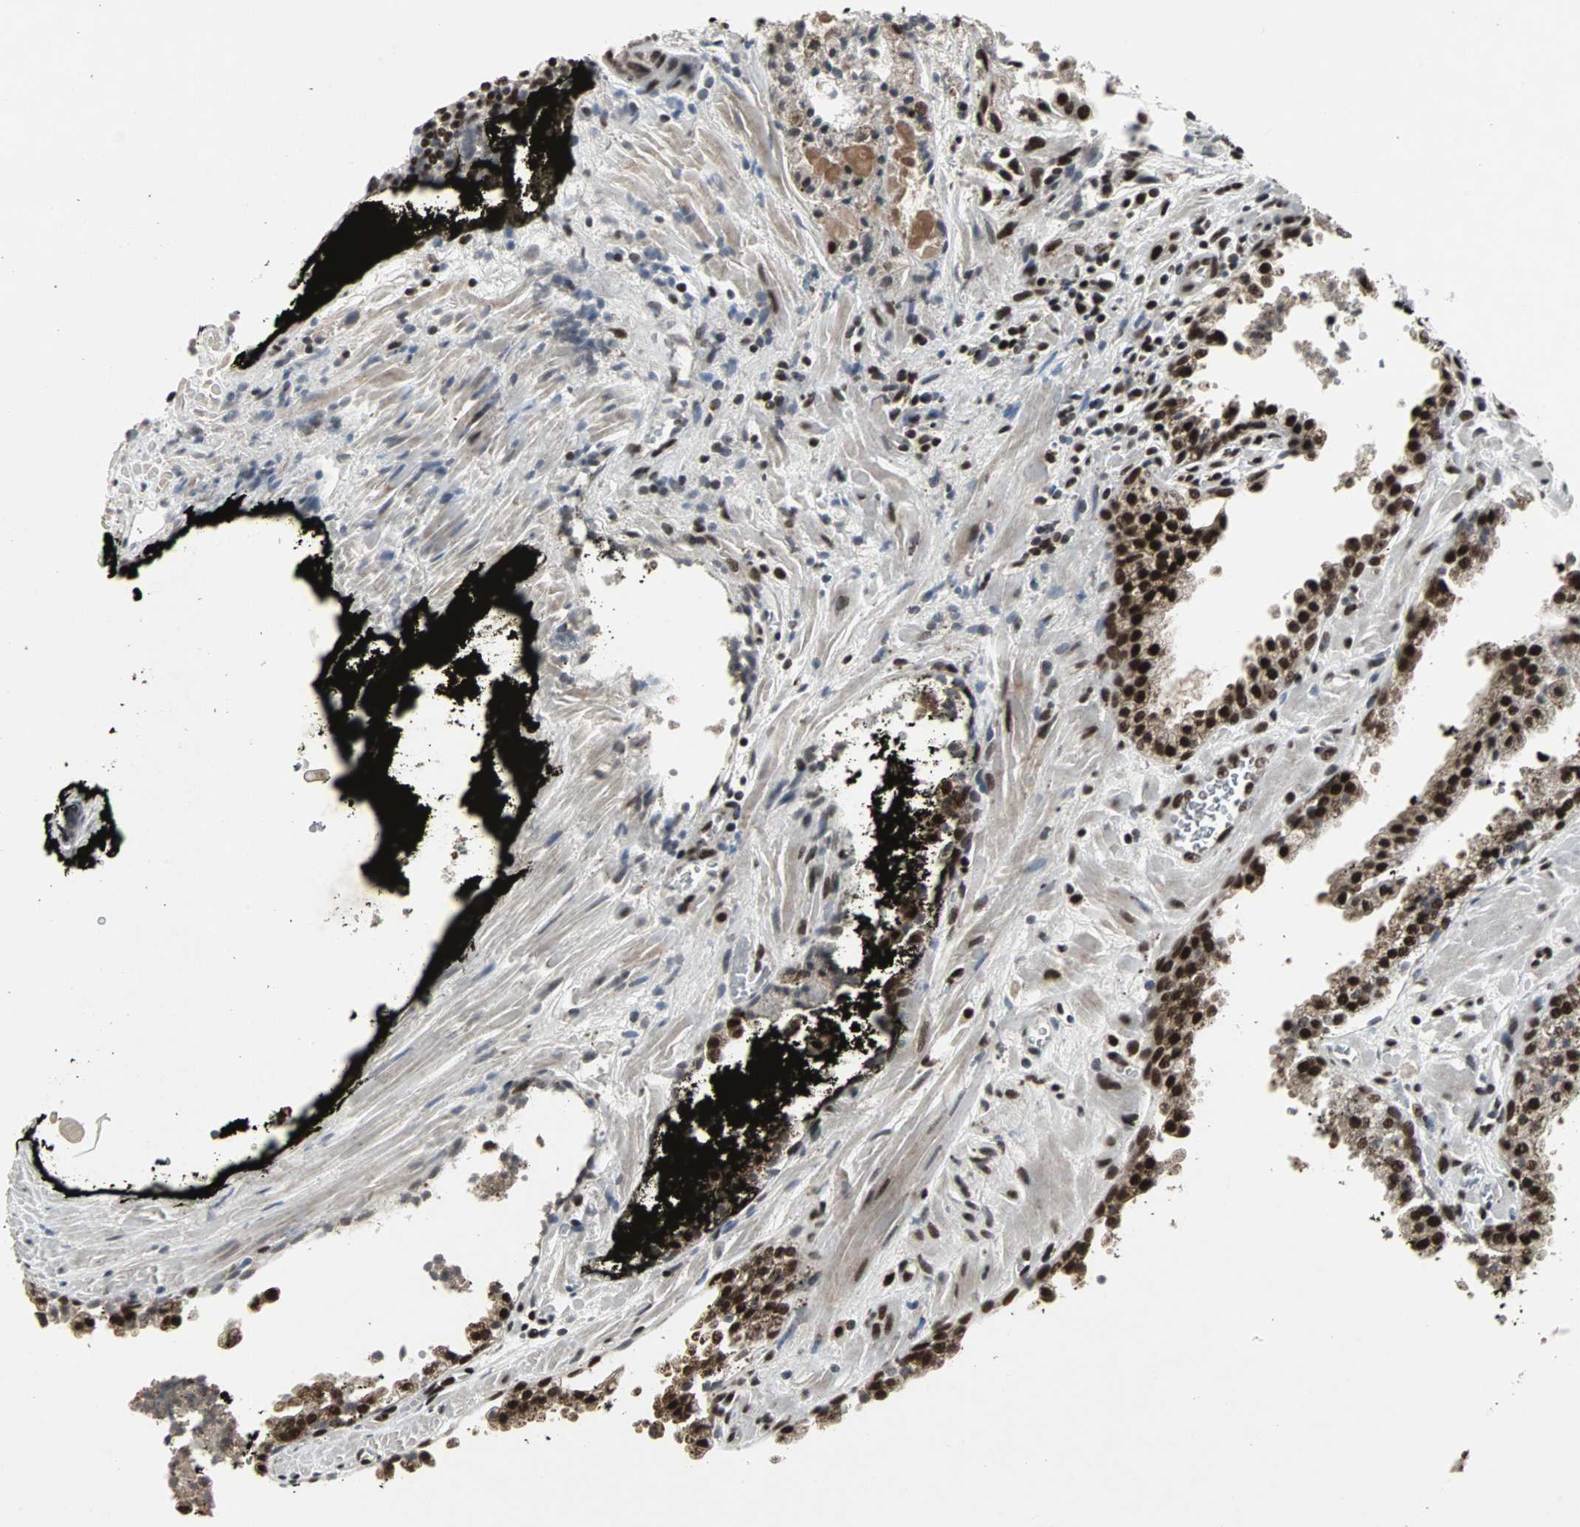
{"staining": {"intensity": "strong", "quantity": ">75%", "location": "nuclear"}, "tissue": "prostate cancer", "cell_type": "Tumor cells", "image_type": "cancer", "snomed": [{"axis": "morphology", "description": "Adenocarcinoma, High grade"}, {"axis": "topography", "description": "Prostate"}], "caption": "Immunohistochemical staining of human prostate cancer (adenocarcinoma (high-grade)) displays high levels of strong nuclear positivity in approximately >75% of tumor cells.", "gene": "PNKP", "patient": {"sex": "male", "age": 58}}